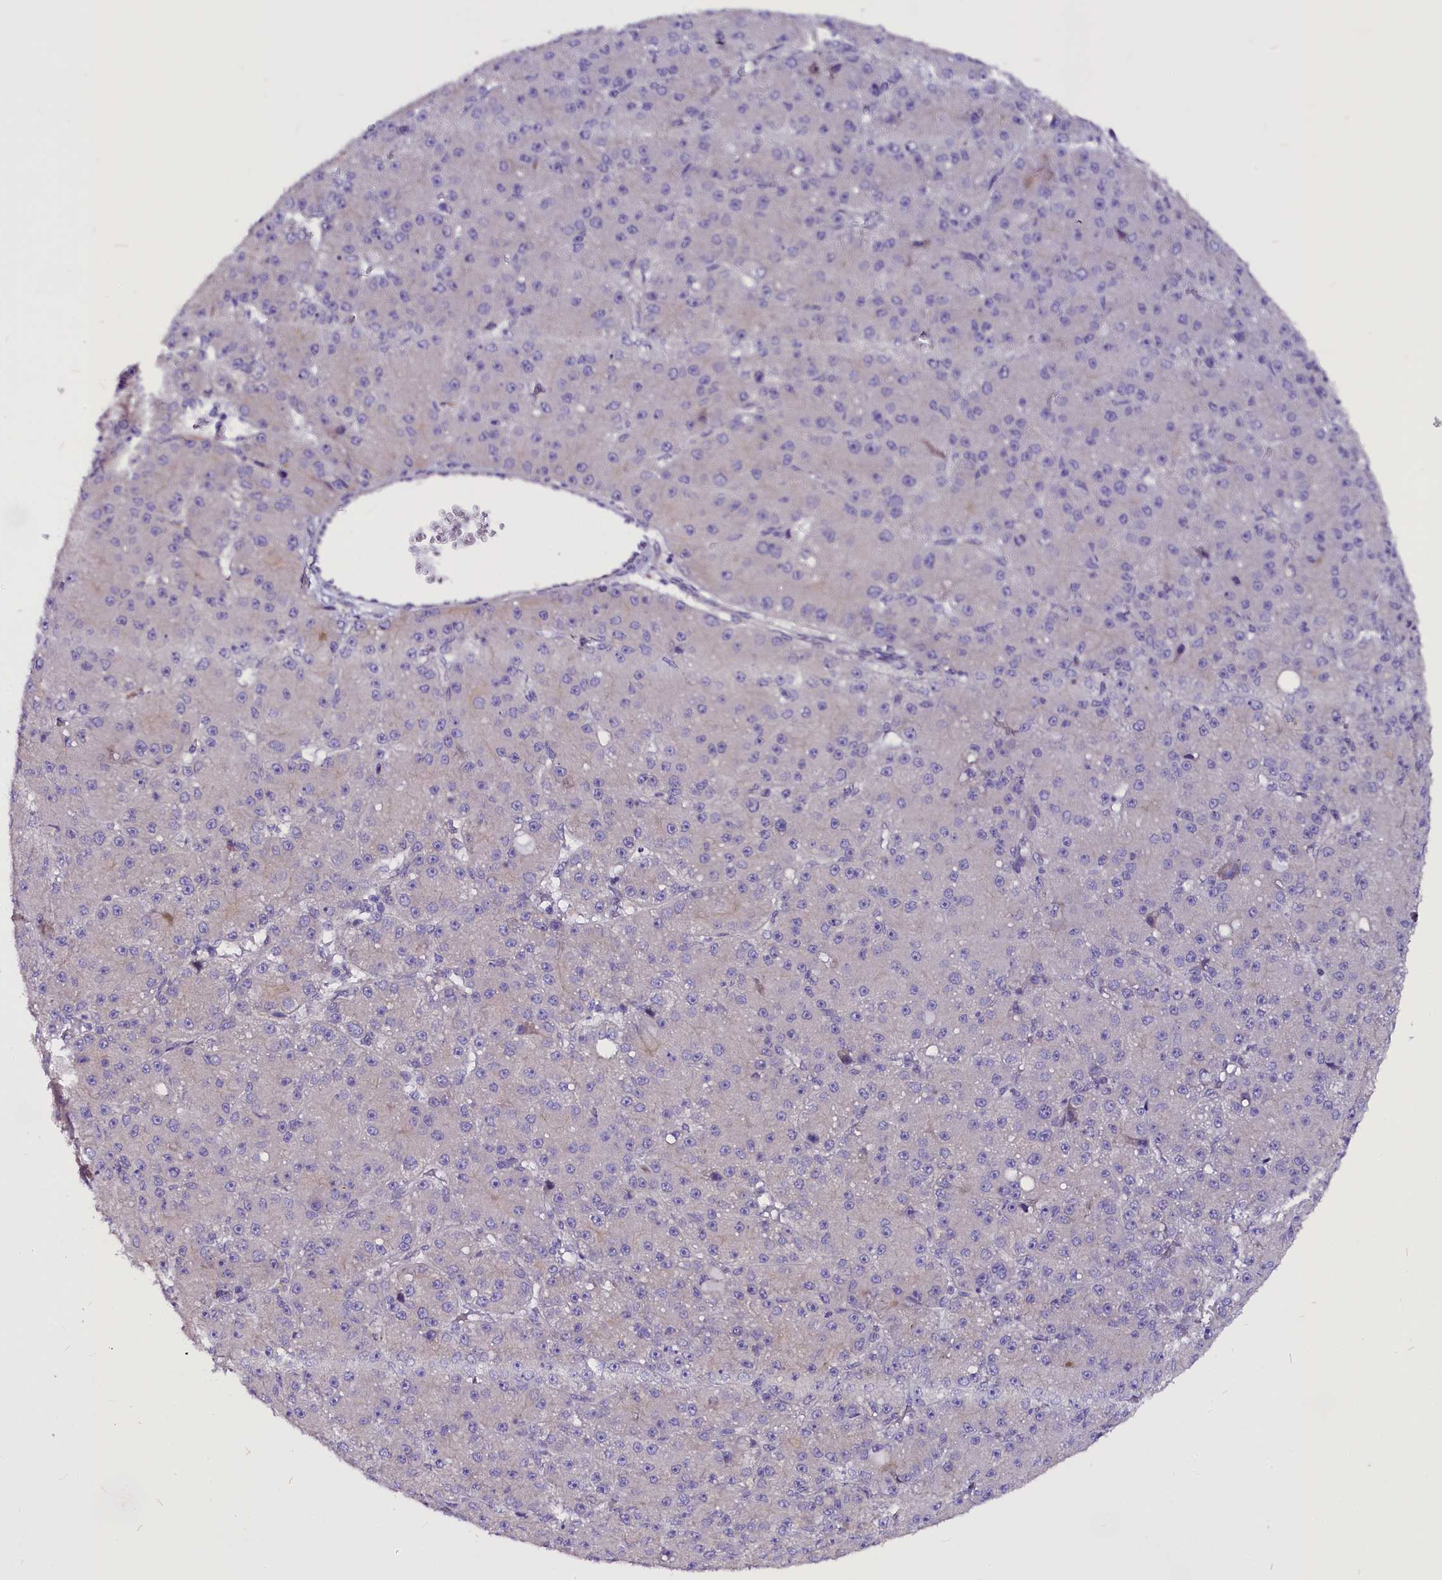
{"staining": {"intensity": "negative", "quantity": "none", "location": "none"}, "tissue": "liver cancer", "cell_type": "Tumor cells", "image_type": "cancer", "snomed": [{"axis": "morphology", "description": "Carcinoma, Hepatocellular, NOS"}, {"axis": "topography", "description": "Liver"}], "caption": "The image displays no significant staining in tumor cells of hepatocellular carcinoma (liver).", "gene": "CEP170", "patient": {"sex": "male", "age": 67}}